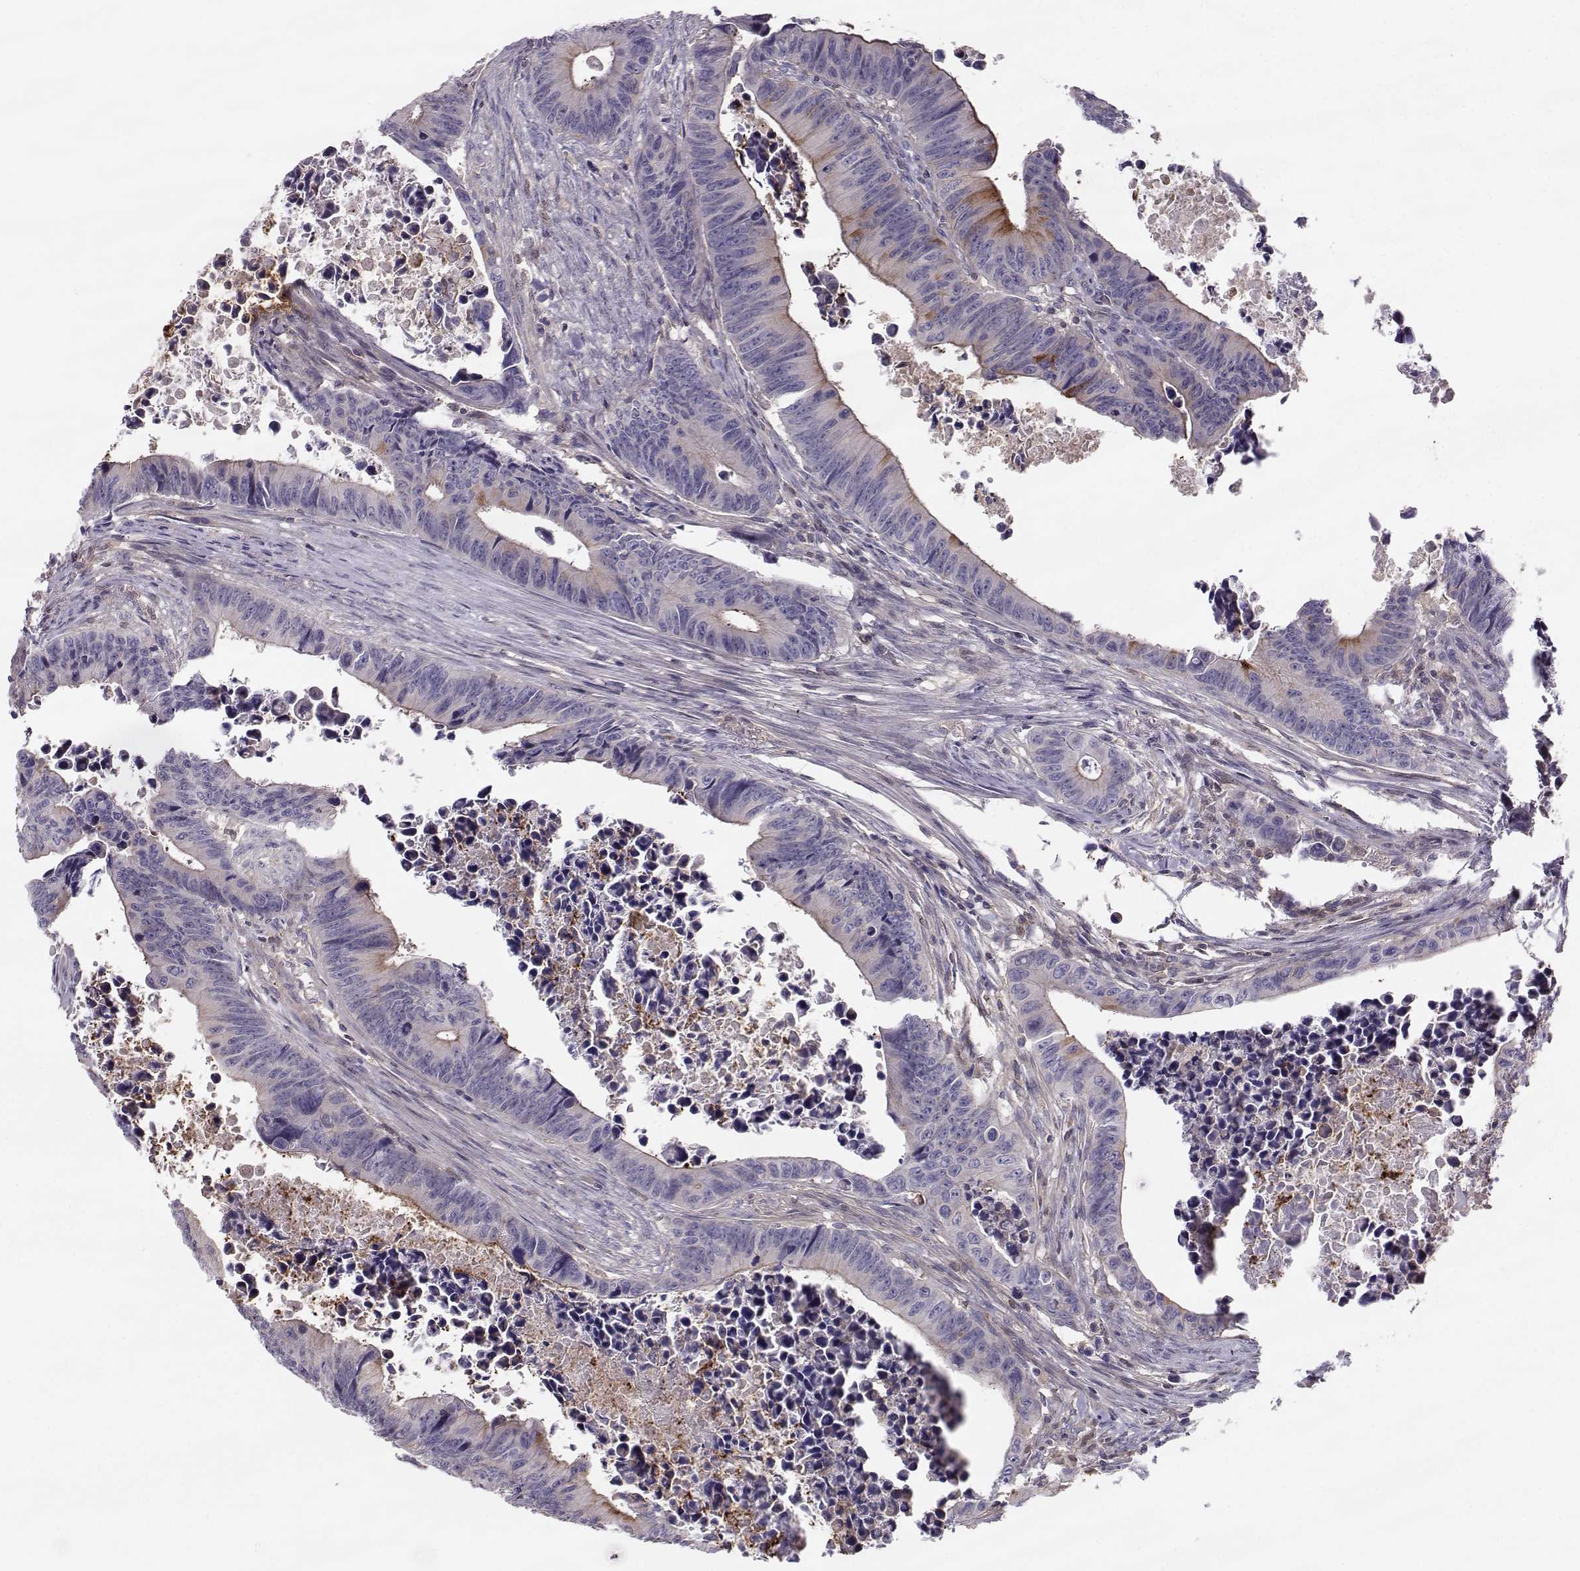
{"staining": {"intensity": "moderate", "quantity": "<25%", "location": "cytoplasmic/membranous"}, "tissue": "colorectal cancer", "cell_type": "Tumor cells", "image_type": "cancer", "snomed": [{"axis": "morphology", "description": "Adenocarcinoma, NOS"}, {"axis": "topography", "description": "Colon"}], "caption": "DAB immunohistochemical staining of colorectal adenocarcinoma demonstrates moderate cytoplasmic/membranous protein expression in about <25% of tumor cells. (DAB (3,3'-diaminobenzidine) = brown stain, brightfield microscopy at high magnification).", "gene": "ASB16", "patient": {"sex": "female", "age": 87}}